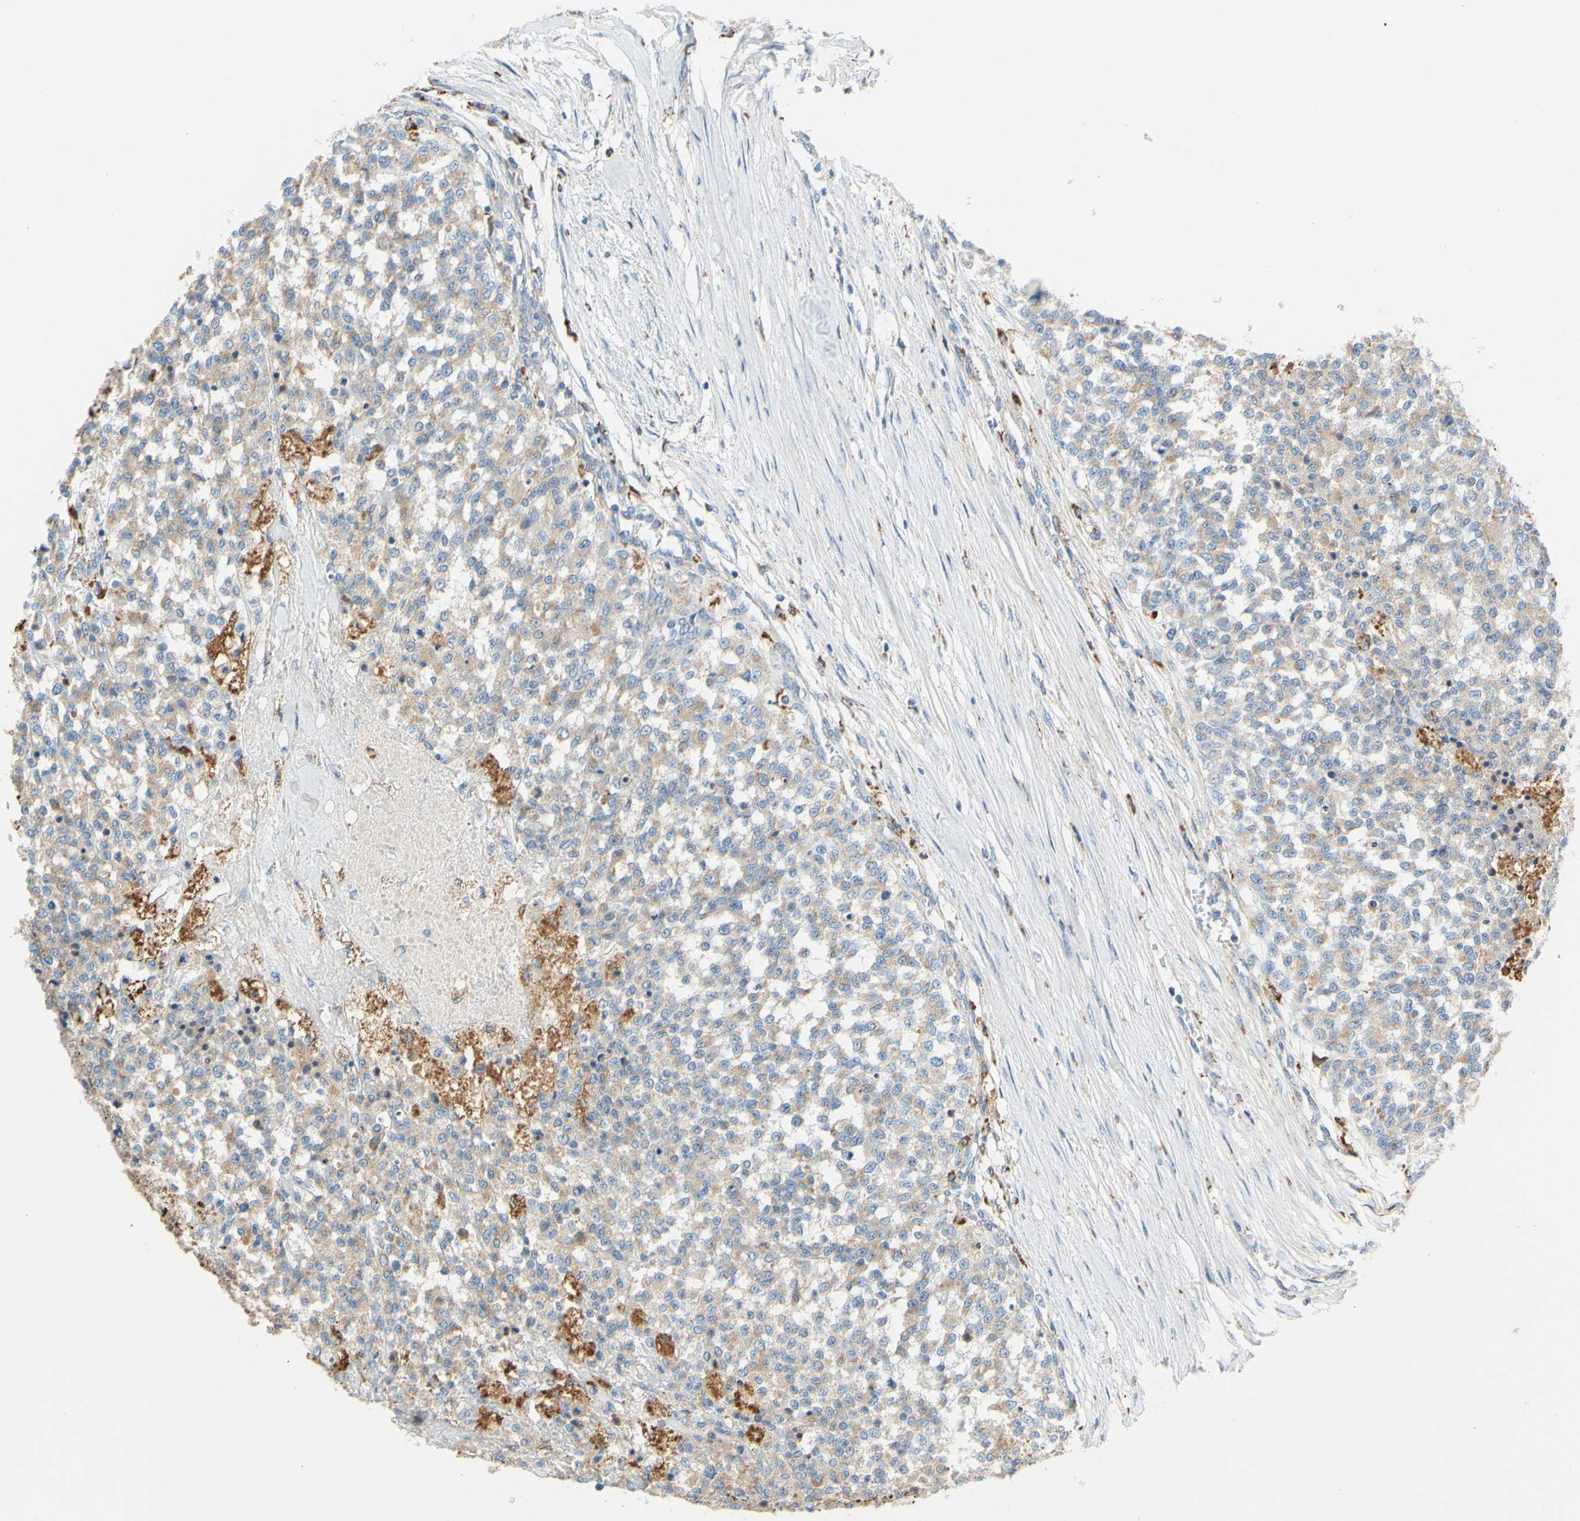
{"staining": {"intensity": "weak", "quantity": ">75%", "location": "cytoplasmic/membranous"}, "tissue": "testis cancer", "cell_type": "Tumor cells", "image_type": "cancer", "snomed": [{"axis": "morphology", "description": "Seminoma, NOS"}, {"axis": "topography", "description": "Testis"}], "caption": "Protein expression analysis of human testis cancer (seminoma) reveals weak cytoplasmic/membranous staining in about >75% of tumor cells.", "gene": "CTSD", "patient": {"sex": "male", "age": 59}}